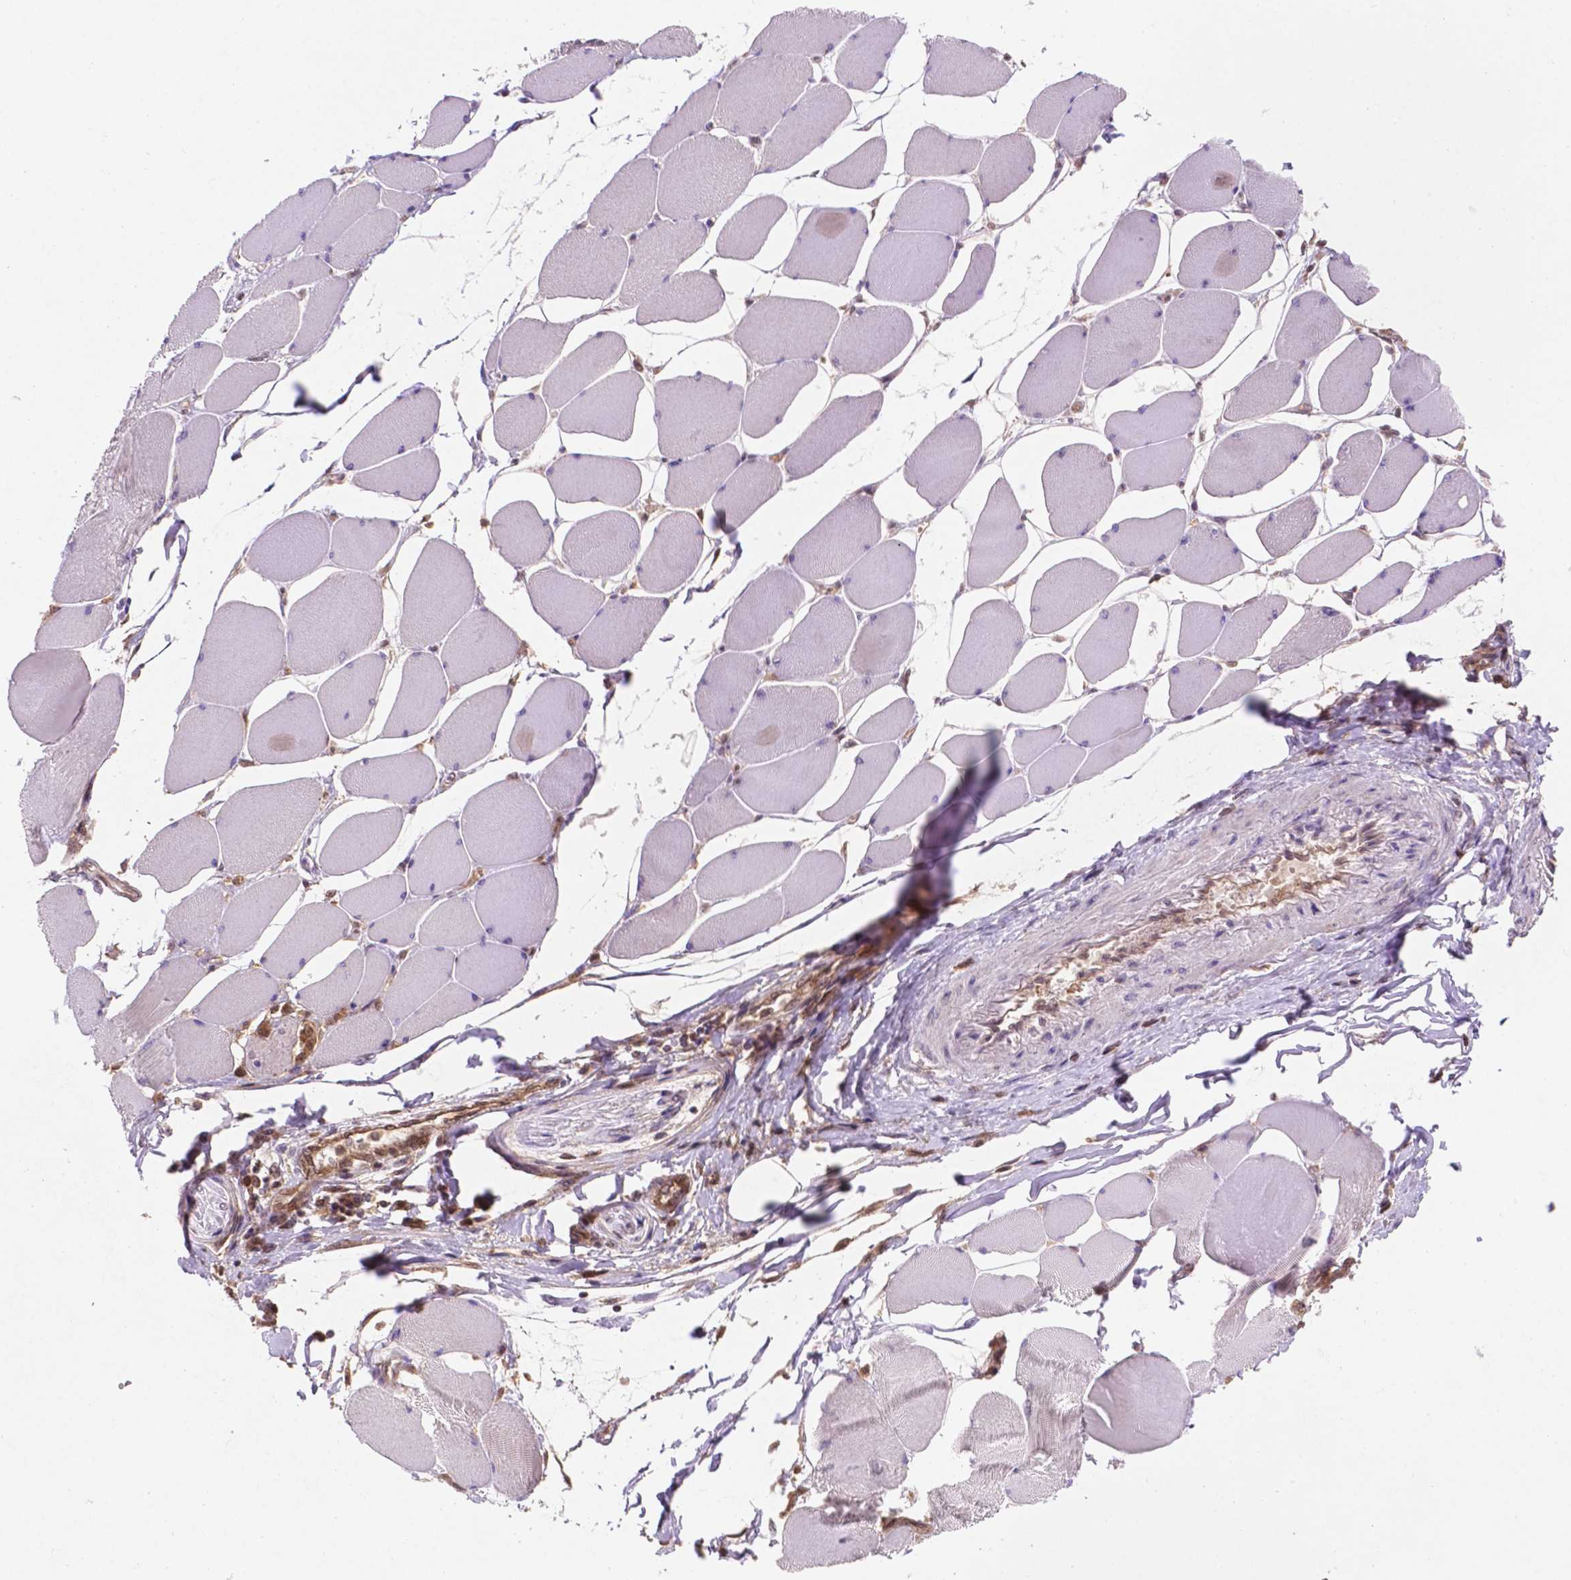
{"staining": {"intensity": "negative", "quantity": "none", "location": "none"}, "tissue": "skeletal muscle", "cell_type": "Myocytes", "image_type": "normal", "snomed": [{"axis": "morphology", "description": "Normal tissue, NOS"}, {"axis": "topography", "description": "Skeletal muscle"}], "caption": "This is an immunohistochemistry (IHC) micrograph of normal skeletal muscle. There is no staining in myocytes.", "gene": "UBE2L6", "patient": {"sex": "female", "age": 75}}